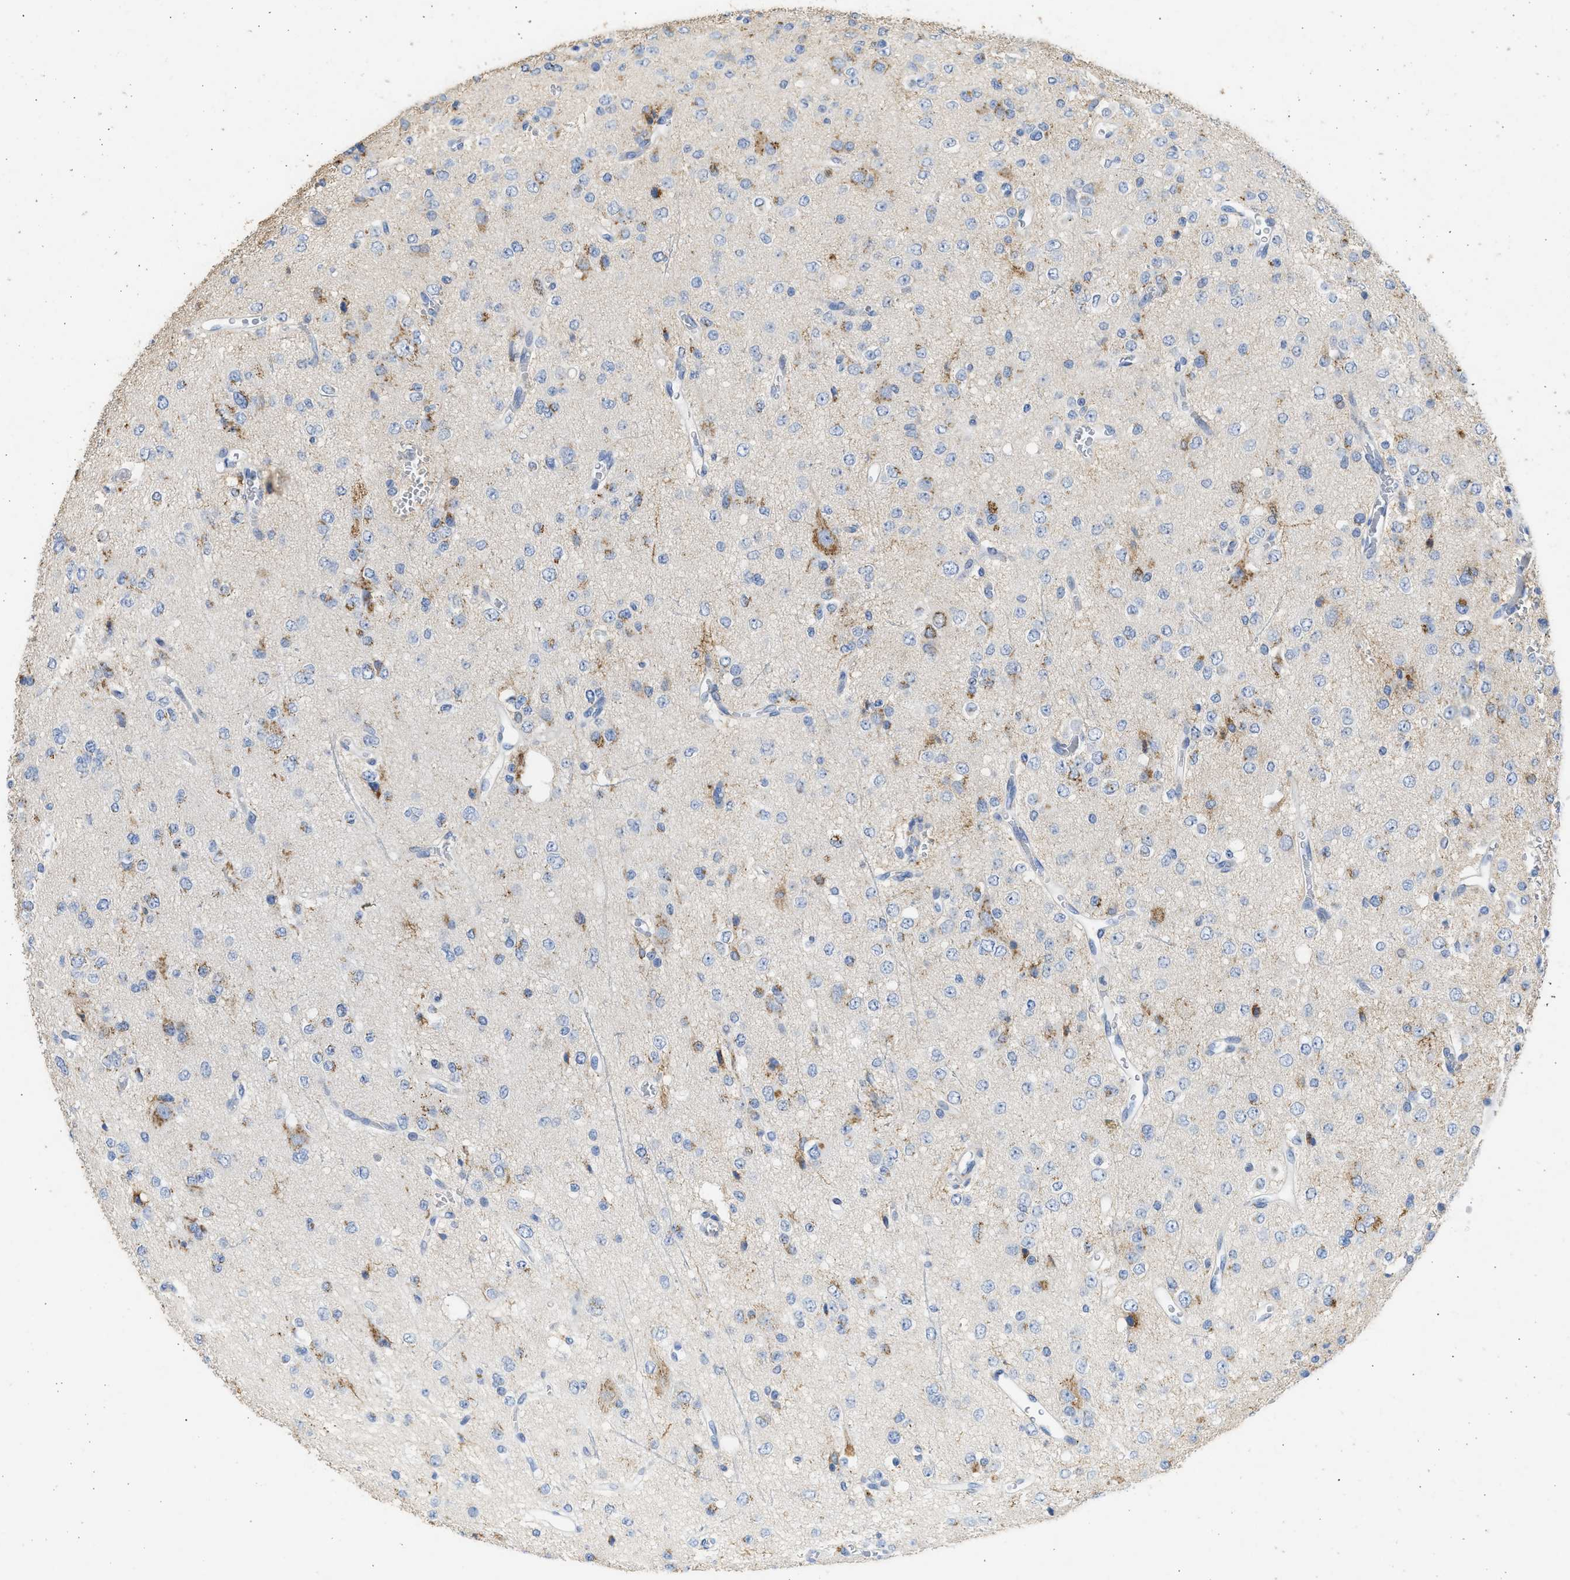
{"staining": {"intensity": "negative", "quantity": "none", "location": "none"}, "tissue": "glioma", "cell_type": "Tumor cells", "image_type": "cancer", "snomed": [{"axis": "morphology", "description": "Glioma, malignant, Low grade"}, {"axis": "topography", "description": "Brain"}], "caption": "IHC of human glioma displays no expression in tumor cells.", "gene": "IPO8", "patient": {"sex": "male", "age": 38}}